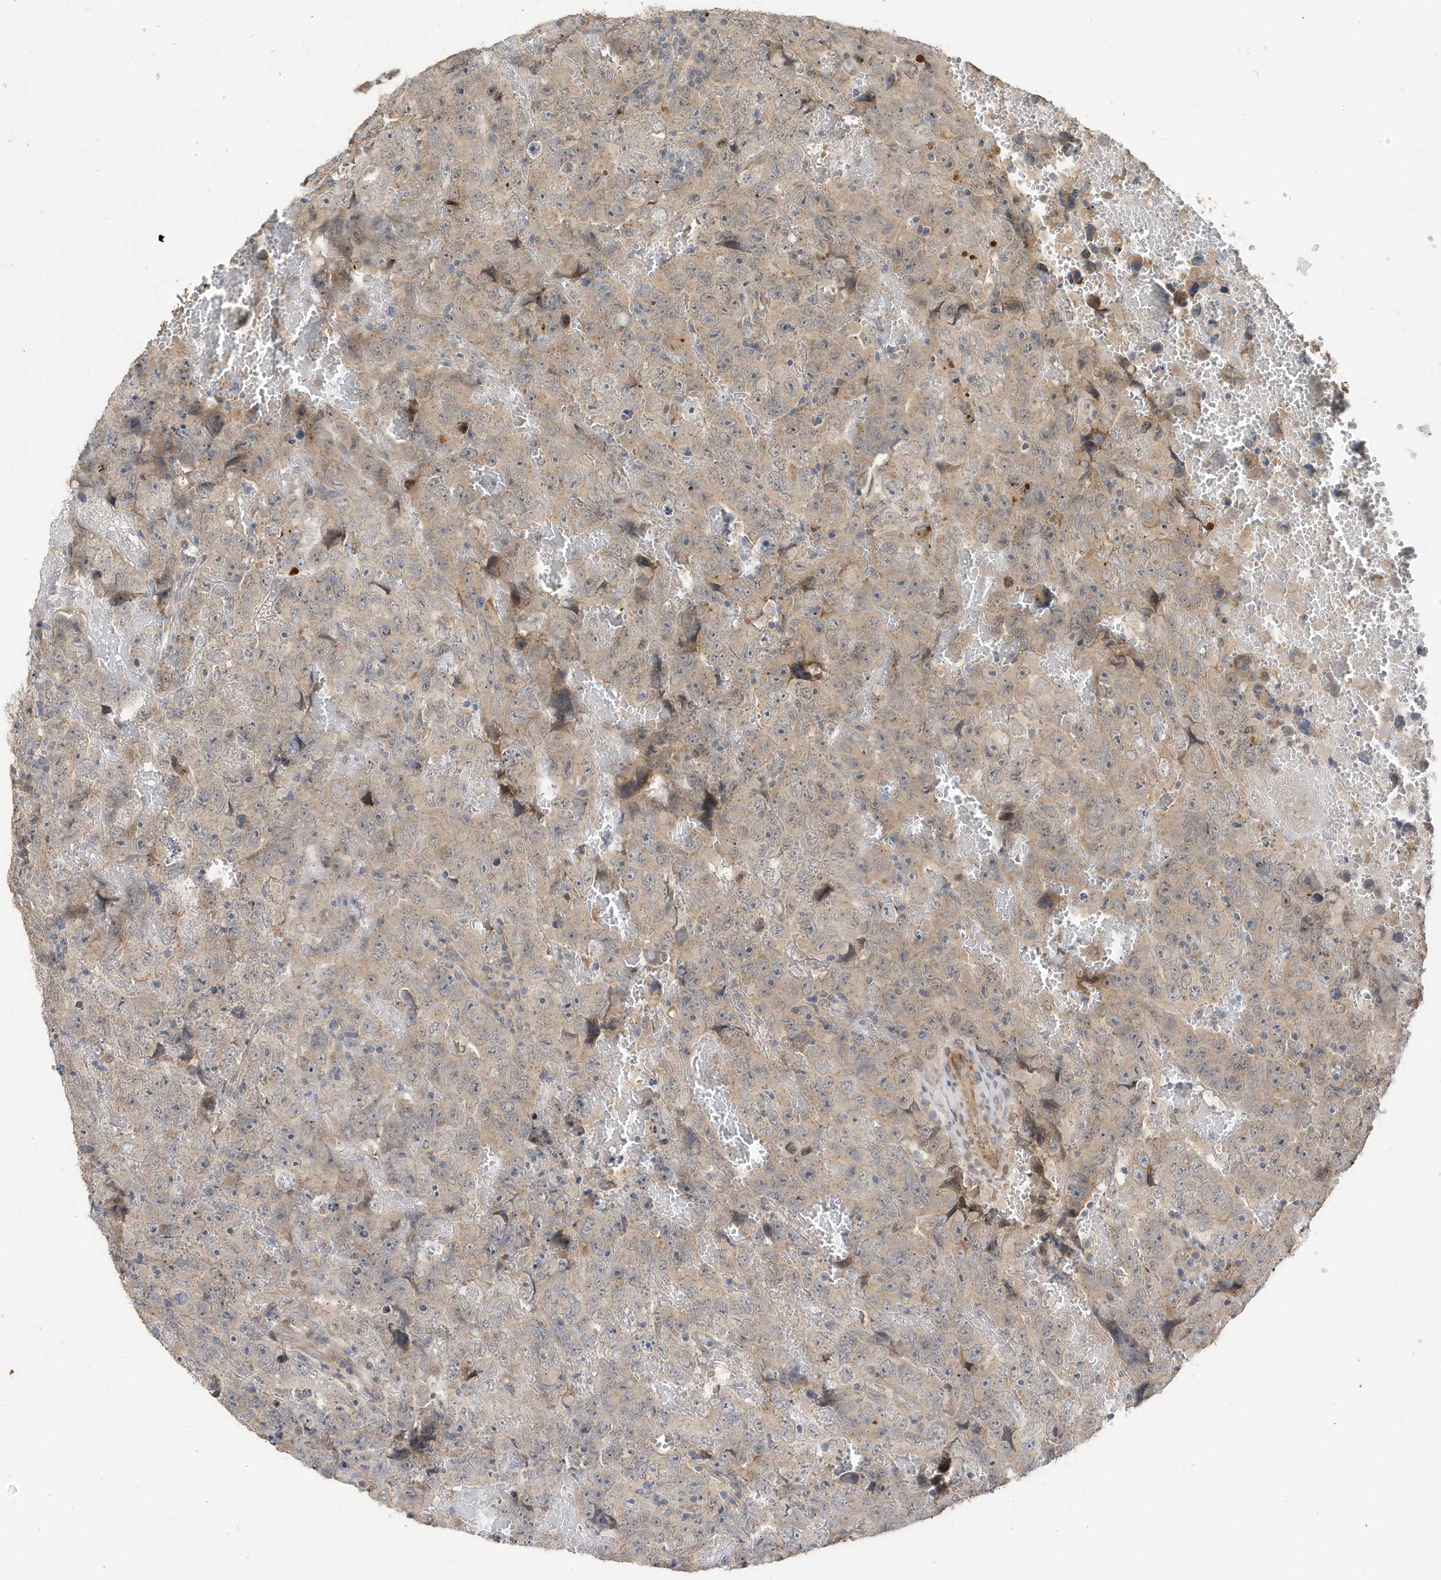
{"staining": {"intensity": "weak", "quantity": "25%-75%", "location": "cytoplasmic/membranous"}, "tissue": "testis cancer", "cell_type": "Tumor cells", "image_type": "cancer", "snomed": [{"axis": "morphology", "description": "Carcinoma, Embryonal, NOS"}, {"axis": "topography", "description": "Testis"}], "caption": "DAB (3,3'-diaminobenzidine) immunohistochemical staining of human testis cancer shows weak cytoplasmic/membranous protein staining in approximately 25%-75% of tumor cells. Nuclei are stained in blue.", "gene": "LAPTM4A", "patient": {"sex": "male", "age": 45}}